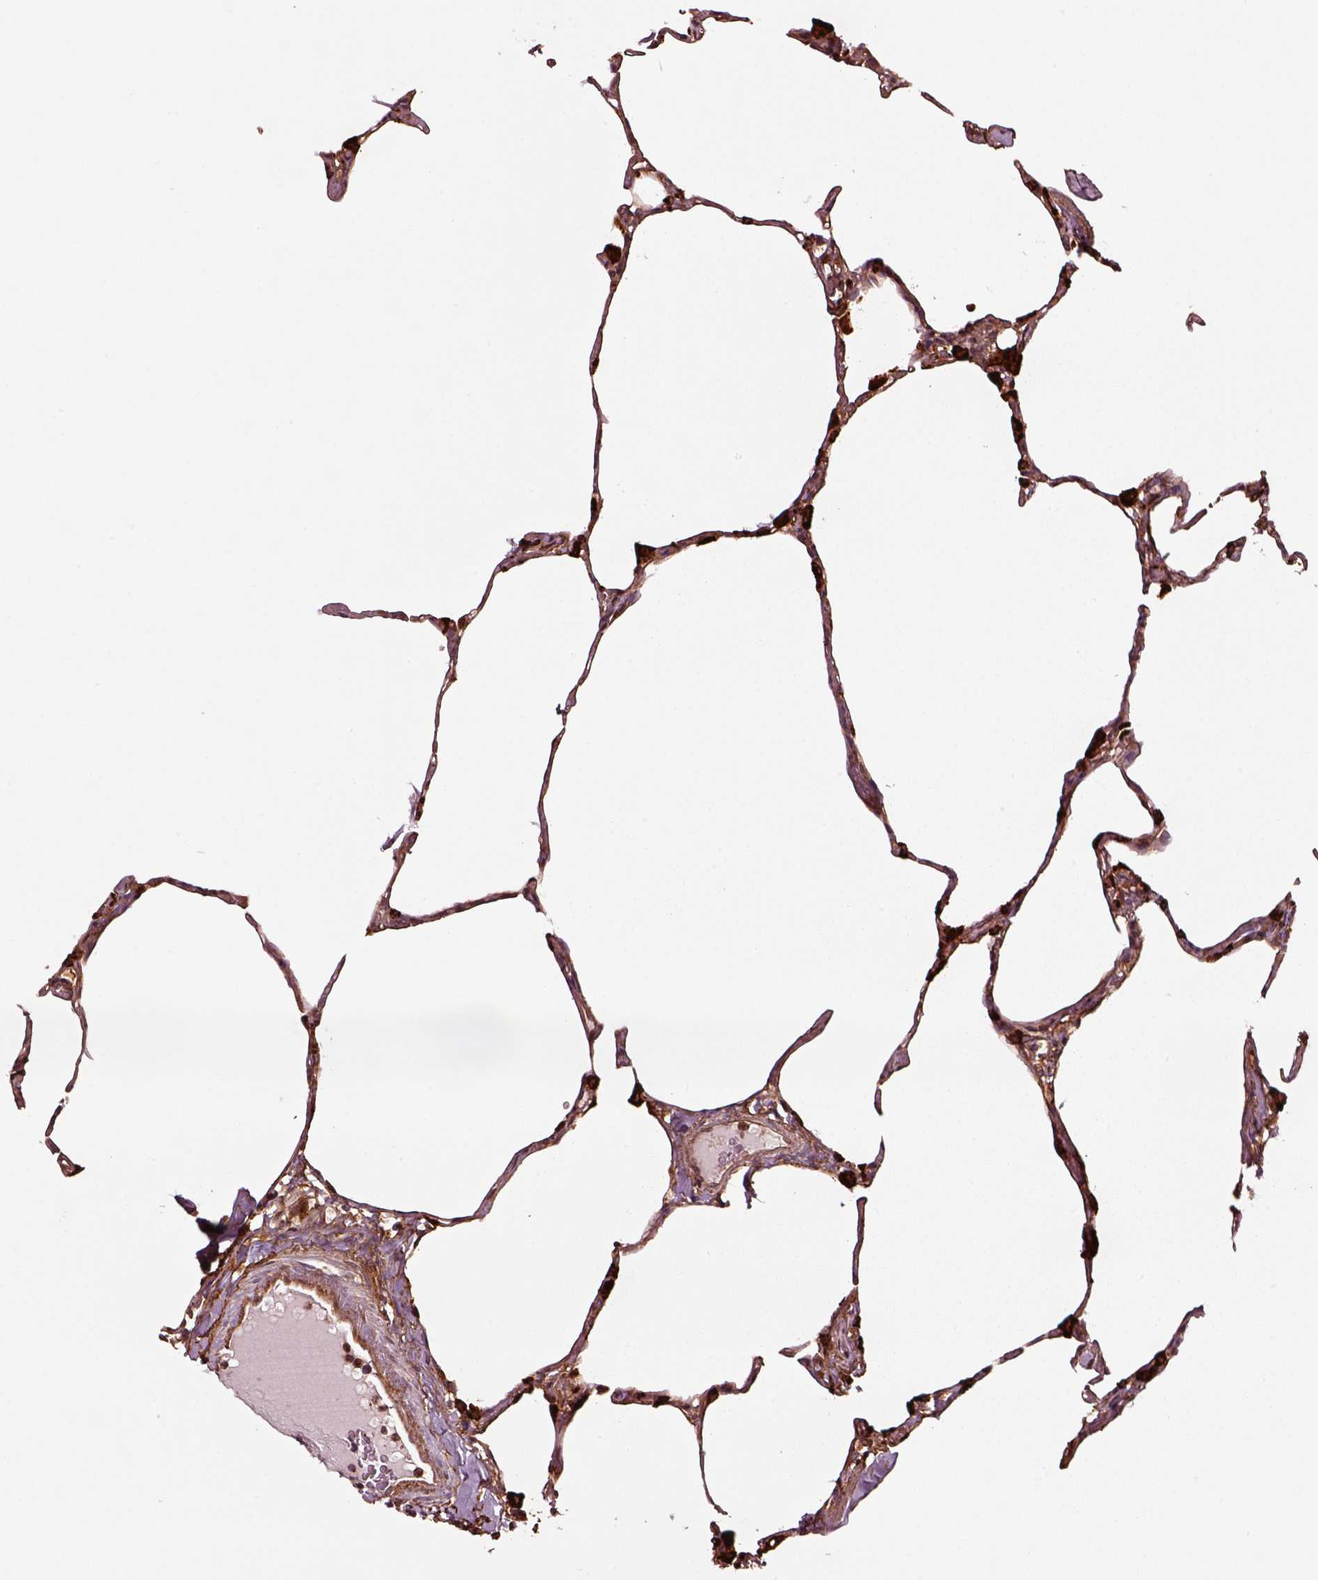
{"staining": {"intensity": "strong", "quantity": "25%-75%", "location": "cytoplasmic/membranous"}, "tissue": "lung", "cell_type": "Alveolar cells", "image_type": "normal", "snomed": [{"axis": "morphology", "description": "Normal tissue, NOS"}, {"axis": "topography", "description": "Lung"}], "caption": "Human lung stained with a brown dye demonstrates strong cytoplasmic/membranous positive expression in about 25%-75% of alveolar cells.", "gene": "WASHC2A", "patient": {"sex": "male", "age": 65}}